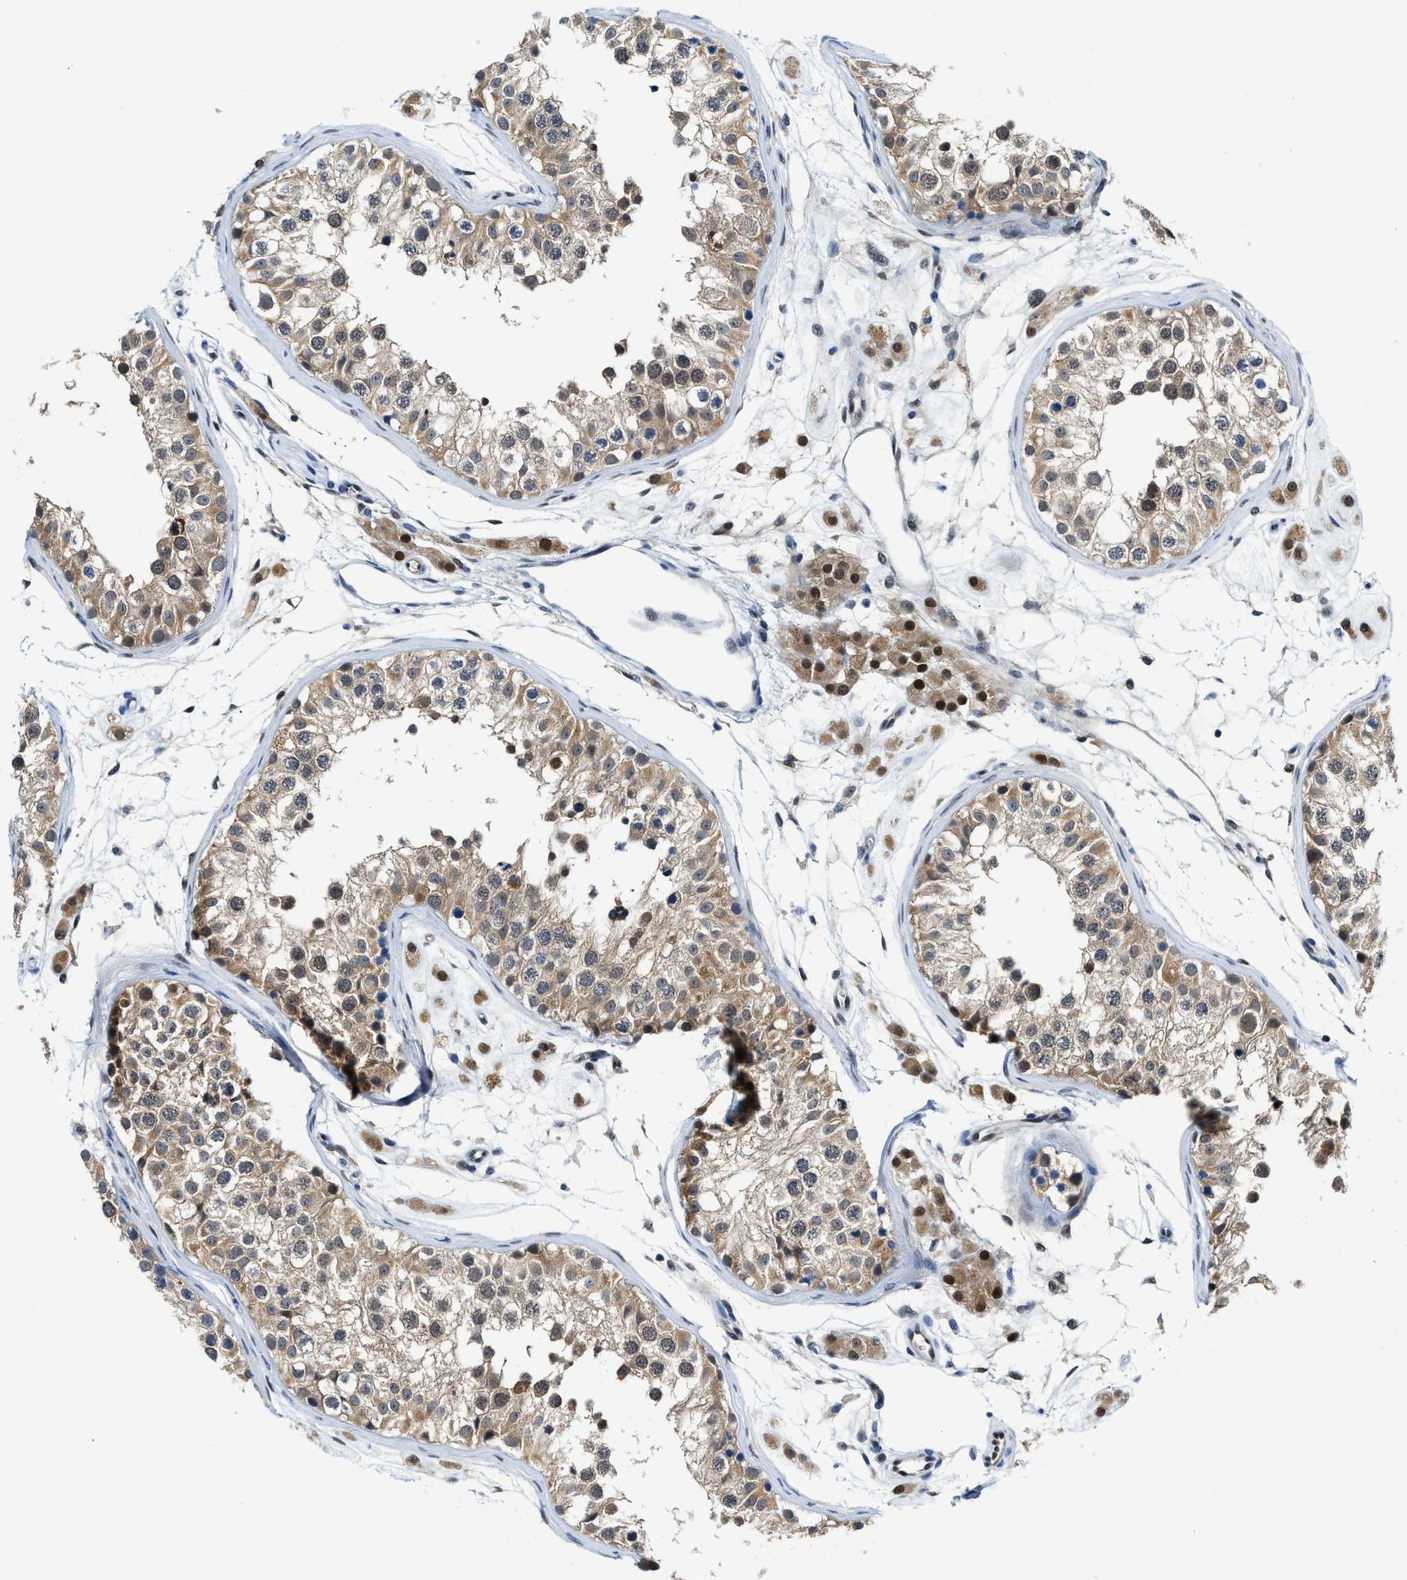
{"staining": {"intensity": "moderate", "quantity": ">75%", "location": "cytoplasmic/membranous"}, "tissue": "testis", "cell_type": "Cells in seminiferous ducts", "image_type": "normal", "snomed": [{"axis": "morphology", "description": "Normal tissue, NOS"}, {"axis": "morphology", "description": "Adenocarcinoma, metastatic, NOS"}, {"axis": "topography", "description": "Testis"}], "caption": "Normal testis shows moderate cytoplasmic/membranous staining in approximately >75% of cells in seminiferous ducts.", "gene": "LTA4H", "patient": {"sex": "male", "age": 26}}